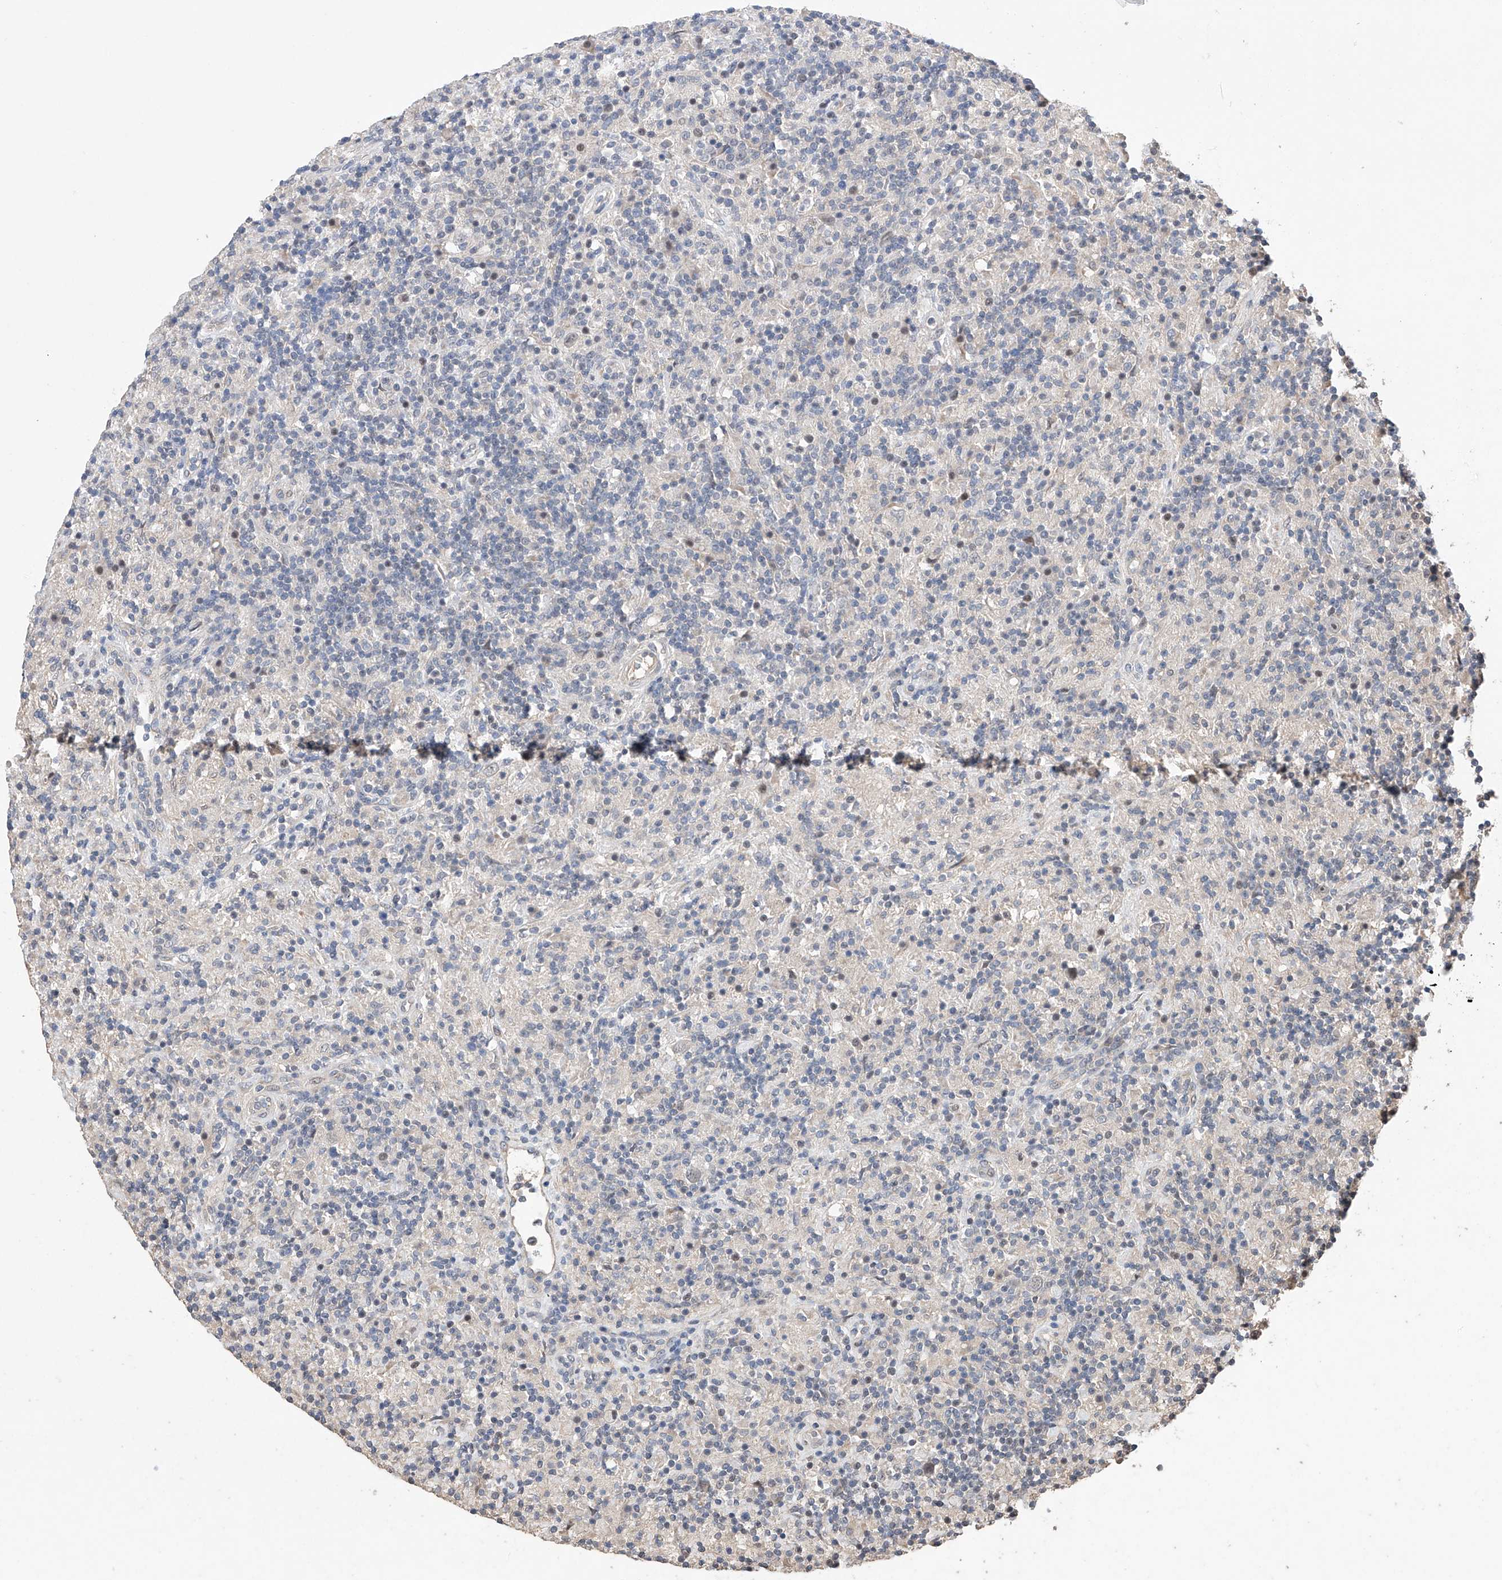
{"staining": {"intensity": "negative", "quantity": "none", "location": "none"}, "tissue": "lymphoma", "cell_type": "Tumor cells", "image_type": "cancer", "snomed": [{"axis": "morphology", "description": "Hodgkin's disease, NOS"}, {"axis": "topography", "description": "Lymph node"}], "caption": "High power microscopy histopathology image of an immunohistochemistry (IHC) micrograph of lymphoma, revealing no significant staining in tumor cells.", "gene": "AFG1L", "patient": {"sex": "male", "age": 70}}